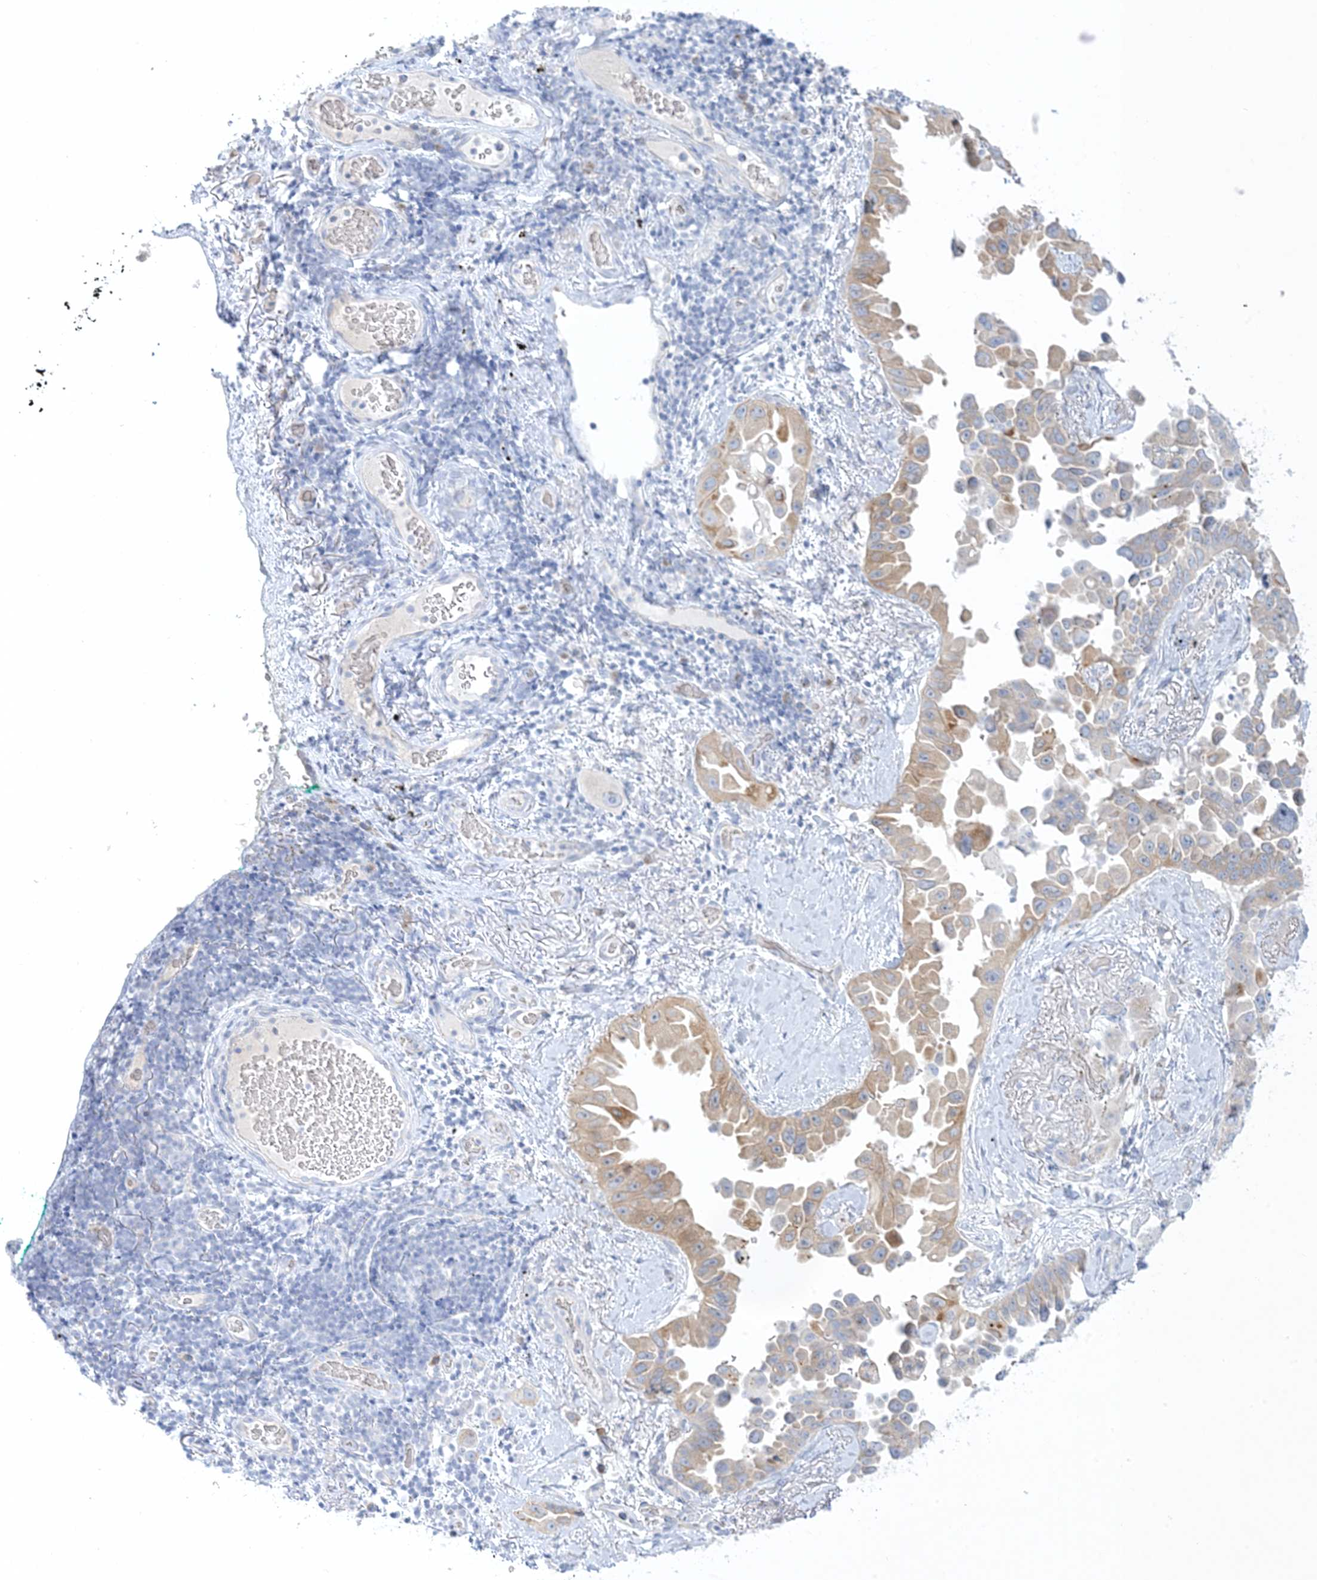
{"staining": {"intensity": "weak", "quantity": "25%-75%", "location": "cytoplasmic/membranous"}, "tissue": "lung cancer", "cell_type": "Tumor cells", "image_type": "cancer", "snomed": [{"axis": "morphology", "description": "Adenocarcinoma, NOS"}, {"axis": "topography", "description": "Lung"}], "caption": "Immunohistochemical staining of lung cancer exhibits low levels of weak cytoplasmic/membranous expression in about 25%-75% of tumor cells. Using DAB (brown) and hematoxylin (blue) stains, captured at high magnification using brightfield microscopy.", "gene": "XIRP2", "patient": {"sex": "female", "age": 67}}